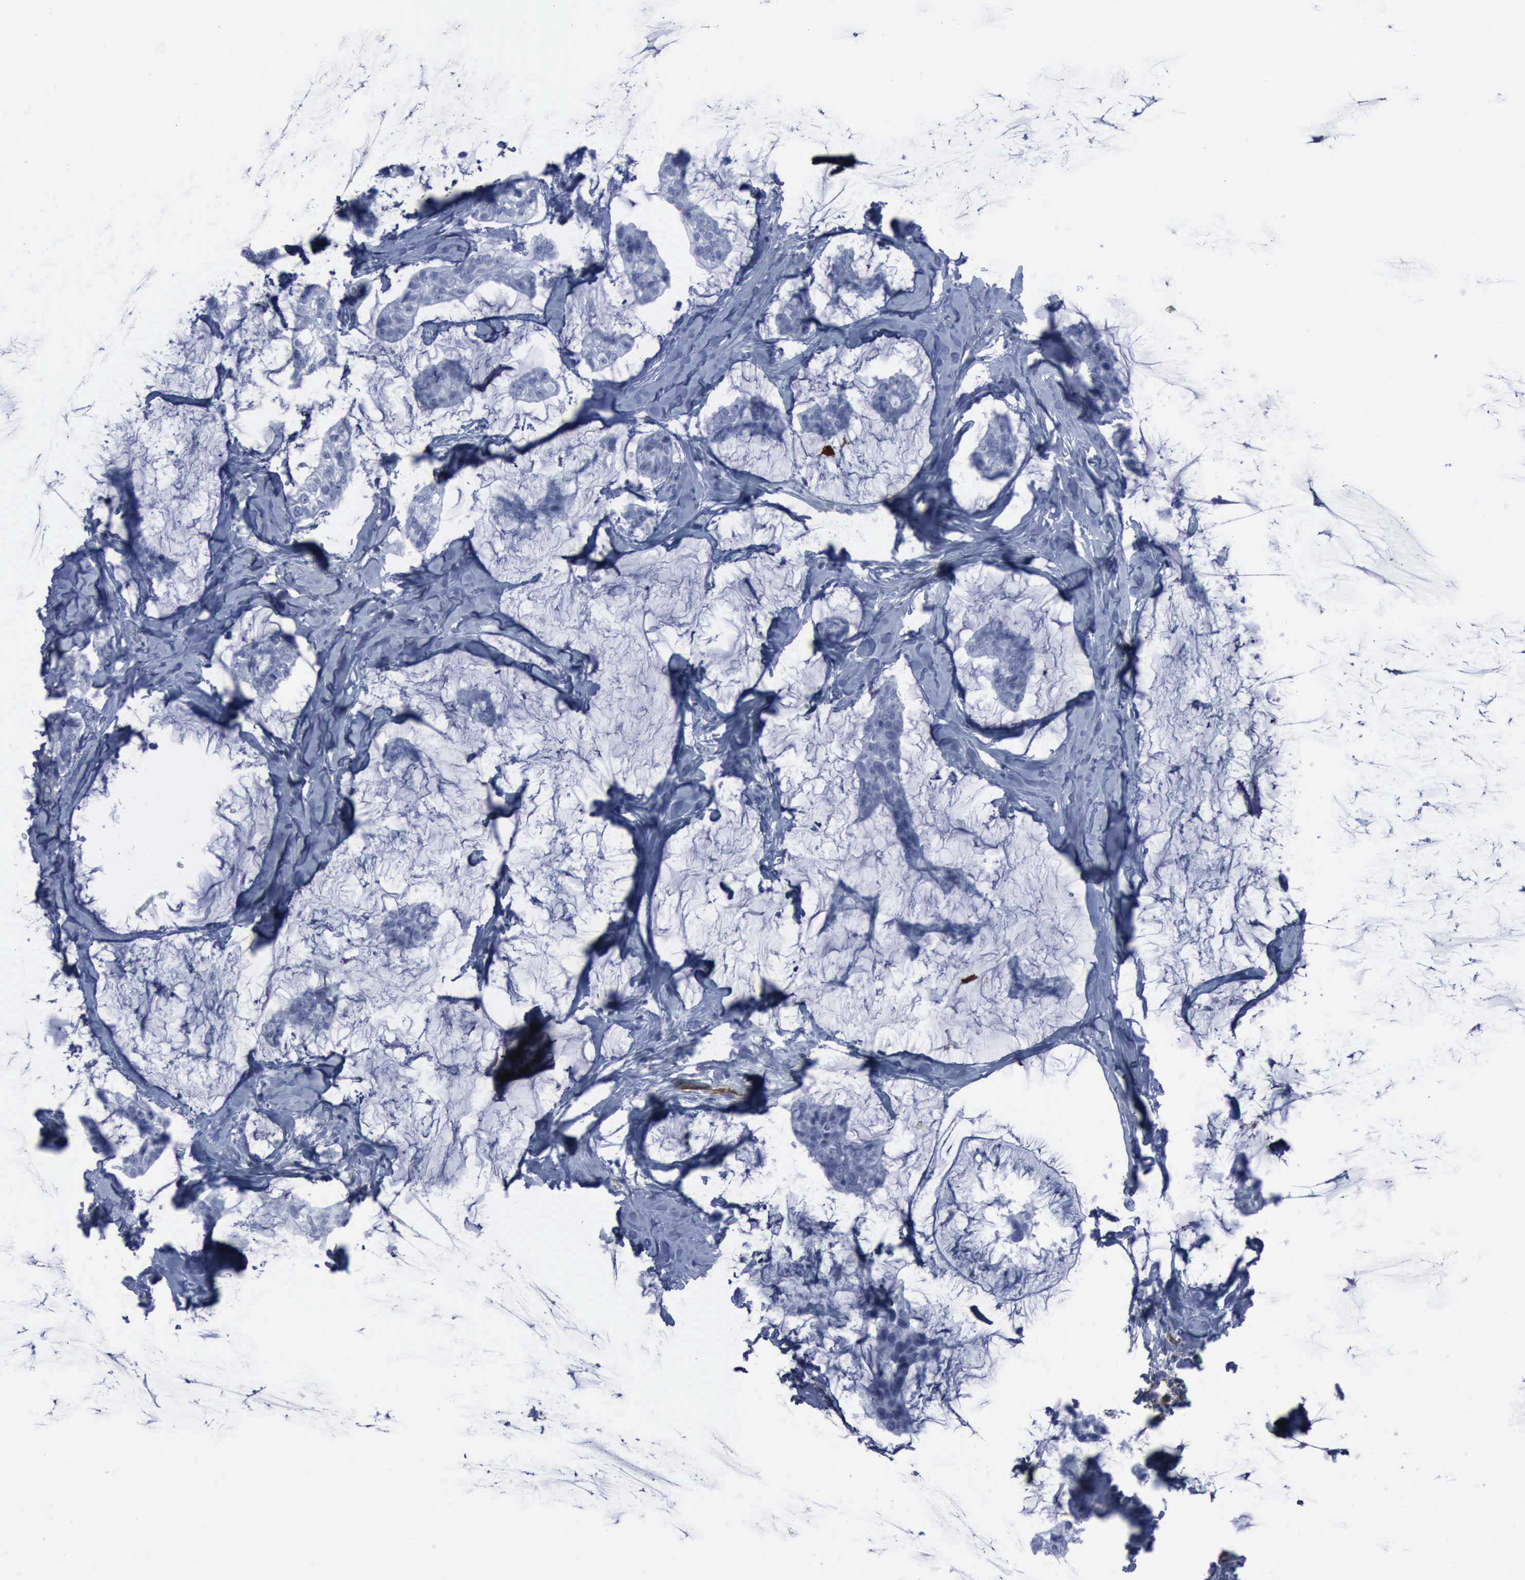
{"staining": {"intensity": "negative", "quantity": "none", "location": "none"}, "tissue": "breast cancer", "cell_type": "Tumor cells", "image_type": "cancer", "snomed": [{"axis": "morphology", "description": "Duct carcinoma"}, {"axis": "topography", "description": "Breast"}], "caption": "Protein analysis of invasive ductal carcinoma (breast) displays no significant expression in tumor cells. Brightfield microscopy of immunohistochemistry stained with DAB (brown) and hematoxylin (blue), captured at high magnification.", "gene": "NGFR", "patient": {"sex": "female", "age": 93}}